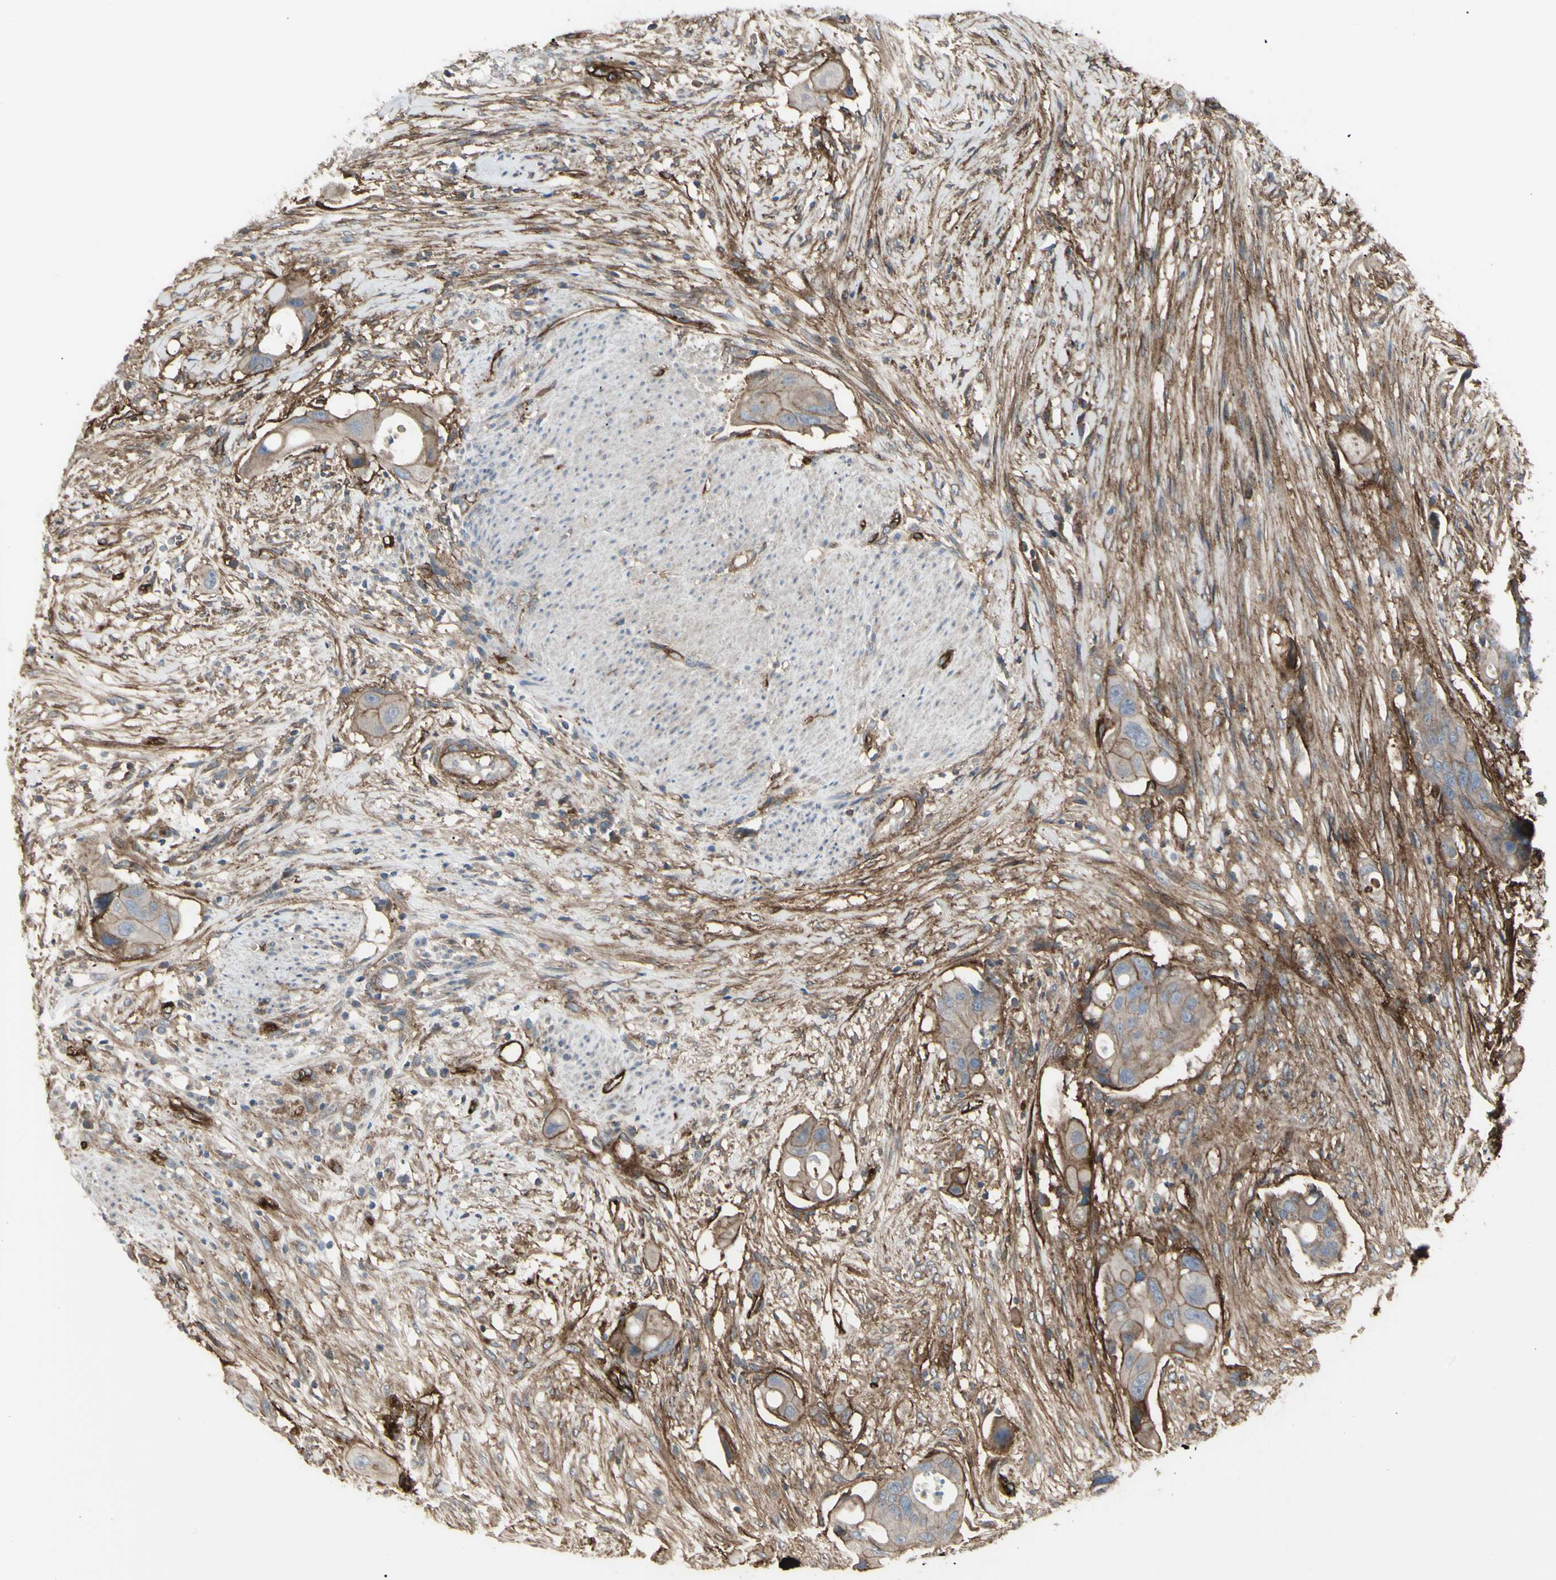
{"staining": {"intensity": "weak", "quantity": "25%-75%", "location": "cytoplasmic/membranous"}, "tissue": "colorectal cancer", "cell_type": "Tumor cells", "image_type": "cancer", "snomed": [{"axis": "morphology", "description": "Adenocarcinoma, NOS"}, {"axis": "topography", "description": "Colon"}], "caption": "Colorectal adenocarcinoma was stained to show a protein in brown. There is low levels of weak cytoplasmic/membranous staining in about 25%-75% of tumor cells.", "gene": "CD276", "patient": {"sex": "female", "age": 57}}